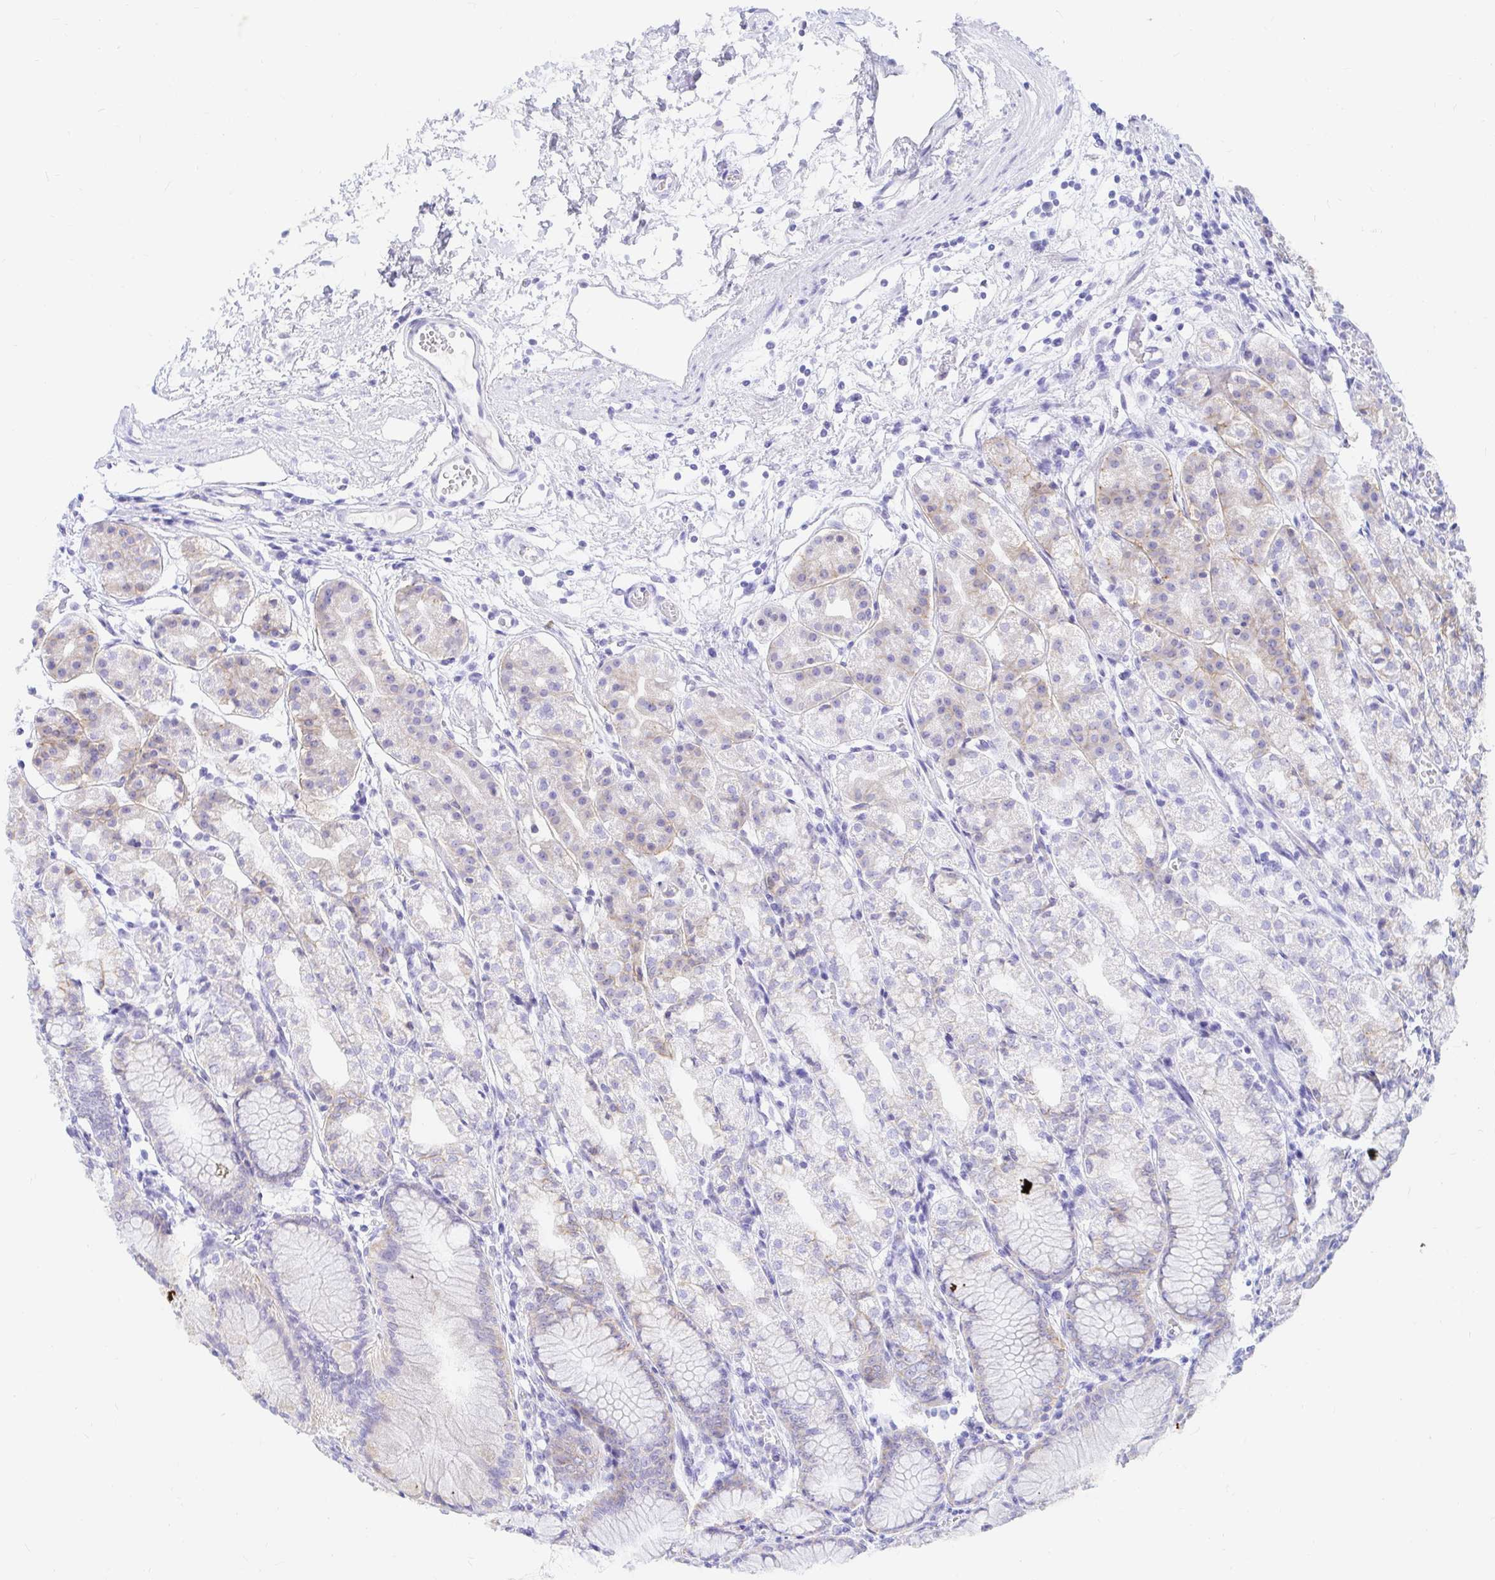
{"staining": {"intensity": "moderate", "quantity": "<25%", "location": "cytoplasmic/membranous"}, "tissue": "stomach", "cell_type": "Glandular cells", "image_type": "normal", "snomed": [{"axis": "morphology", "description": "Normal tissue, NOS"}, {"axis": "topography", "description": "Stomach"}], "caption": "An IHC image of unremarkable tissue is shown. Protein staining in brown highlights moderate cytoplasmic/membranous positivity in stomach within glandular cells. The staining is performed using DAB (3,3'-diaminobenzidine) brown chromogen to label protein expression. The nuclei are counter-stained blue using hematoxylin.", "gene": "OR6T1", "patient": {"sex": "female", "age": 57}}